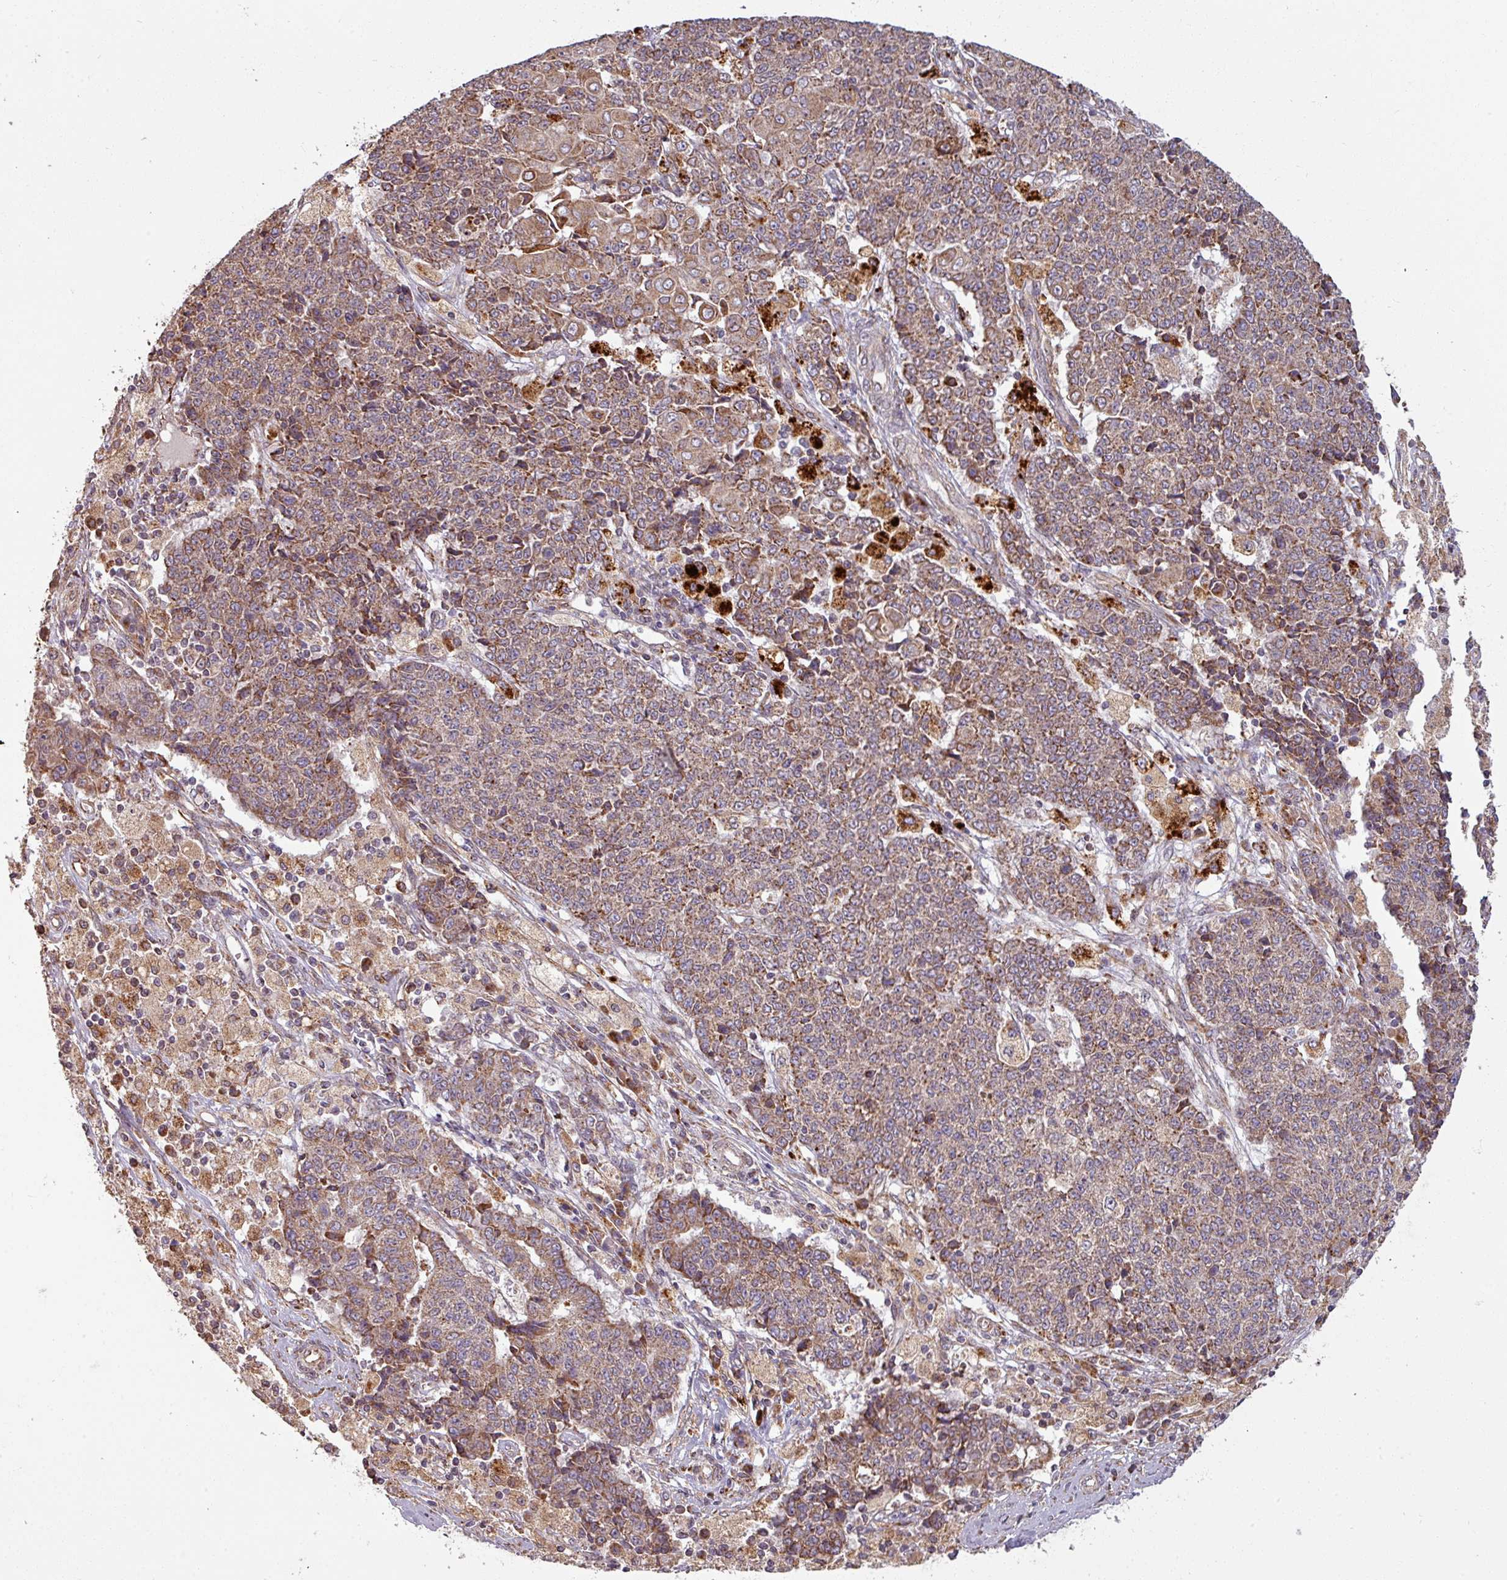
{"staining": {"intensity": "moderate", "quantity": ">75%", "location": "cytoplasmic/membranous"}, "tissue": "ovarian cancer", "cell_type": "Tumor cells", "image_type": "cancer", "snomed": [{"axis": "morphology", "description": "Carcinoma, endometroid"}, {"axis": "topography", "description": "Ovary"}], "caption": "Brown immunohistochemical staining in human ovarian cancer (endometroid carcinoma) reveals moderate cytoplasmic/membranous staining in approximately >75% of tumor cells.", "gene": "MAGT1", "patient": {"sex": "female", "age": 42}}